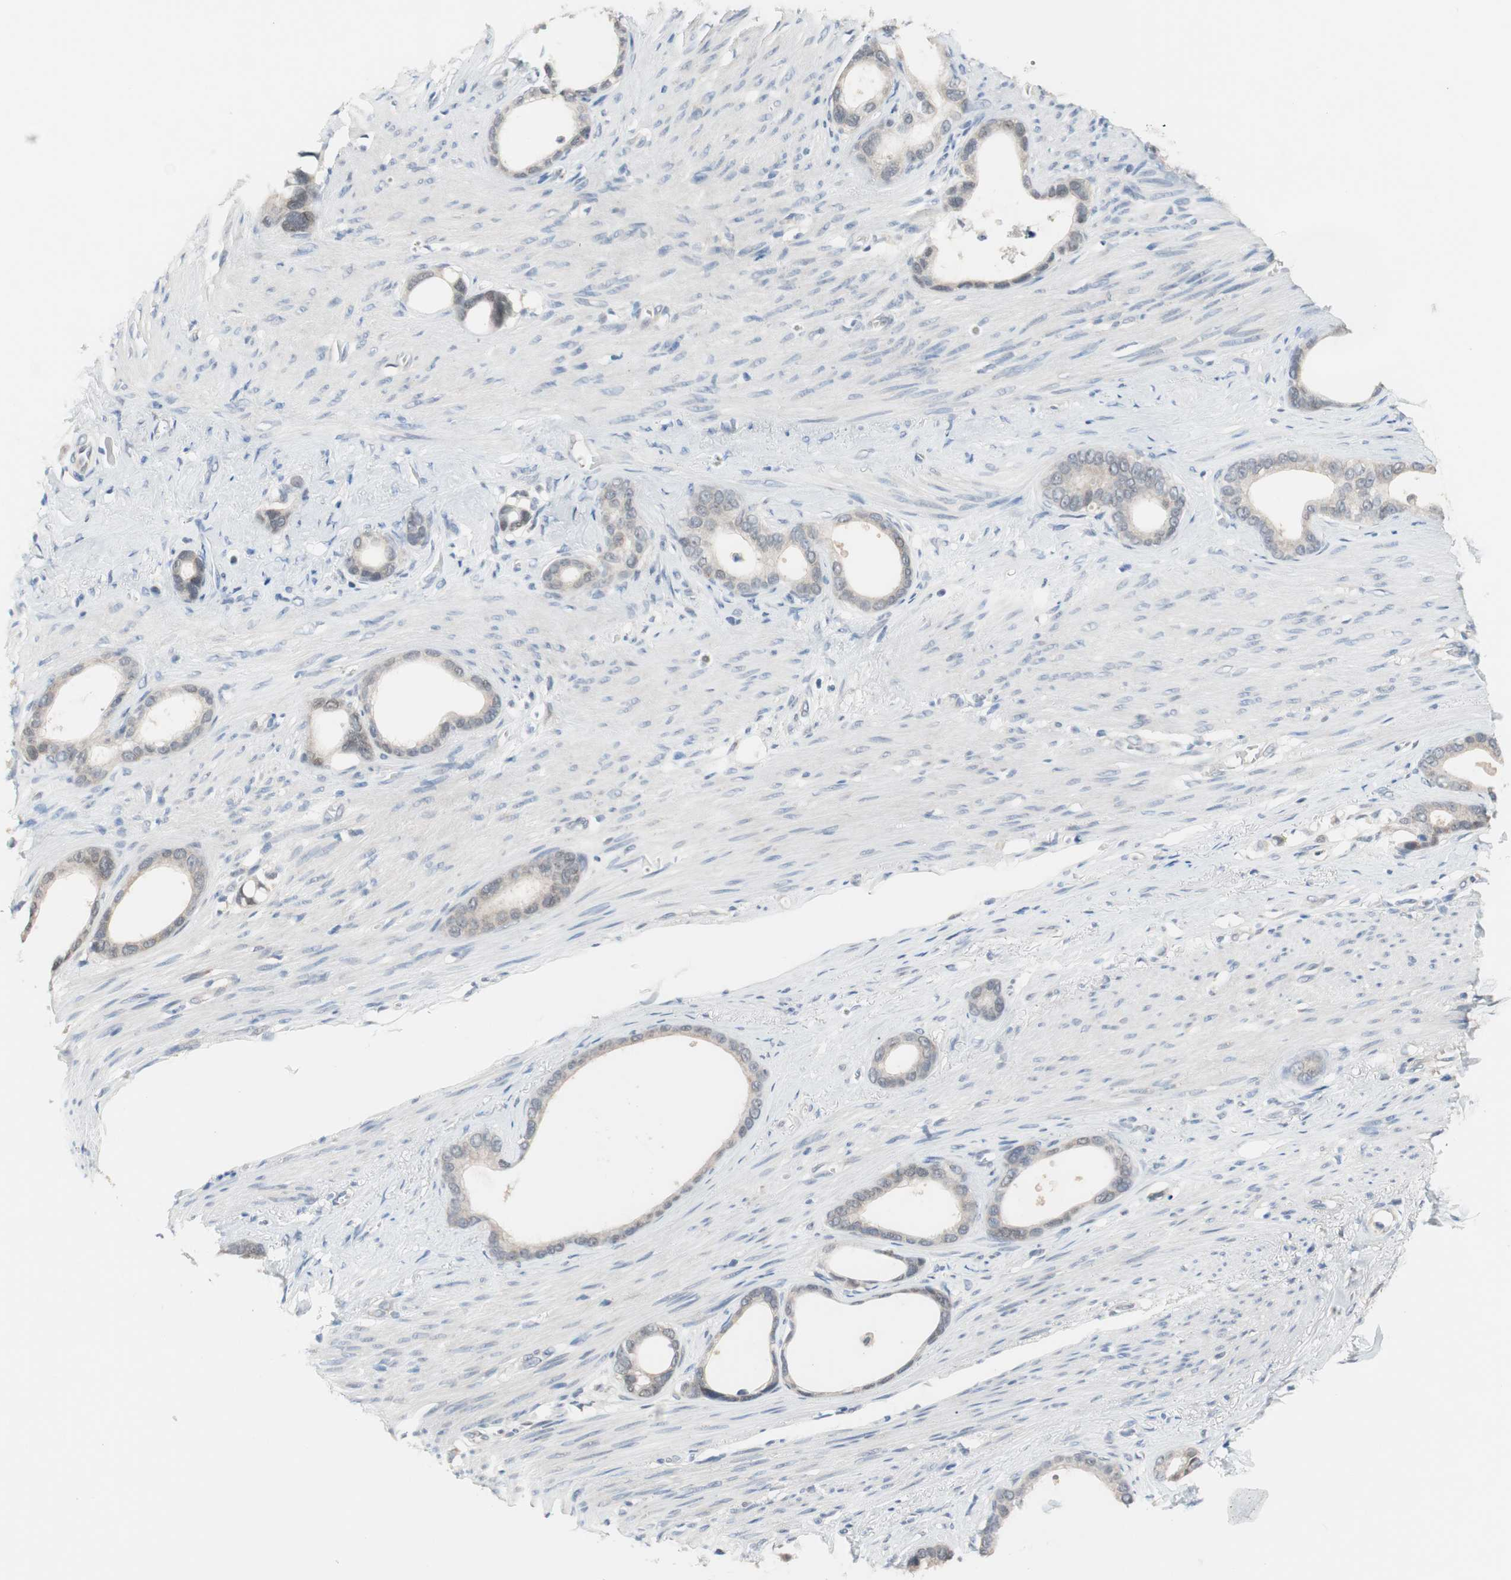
{"staining": {"intensity": "weak", "quantity": "<25%", "location": "cytoplasmic/membranous"}, "tissue": "stomach cancer", "cell_type": "Tumor cells", "image_type": "cancer", "snomed": [{"axis": "morphology", "description": "Adenocarcinoma, NOS"}, {"axis": "topography", "description": "Stomach"}], "caption": "A photomicrograph of stomach adenocarcinoma stained for a protein reveals no brown staining in tumor cells.", "gene": "GRHL1", "patient": {"sex": "female", "age": 75}}